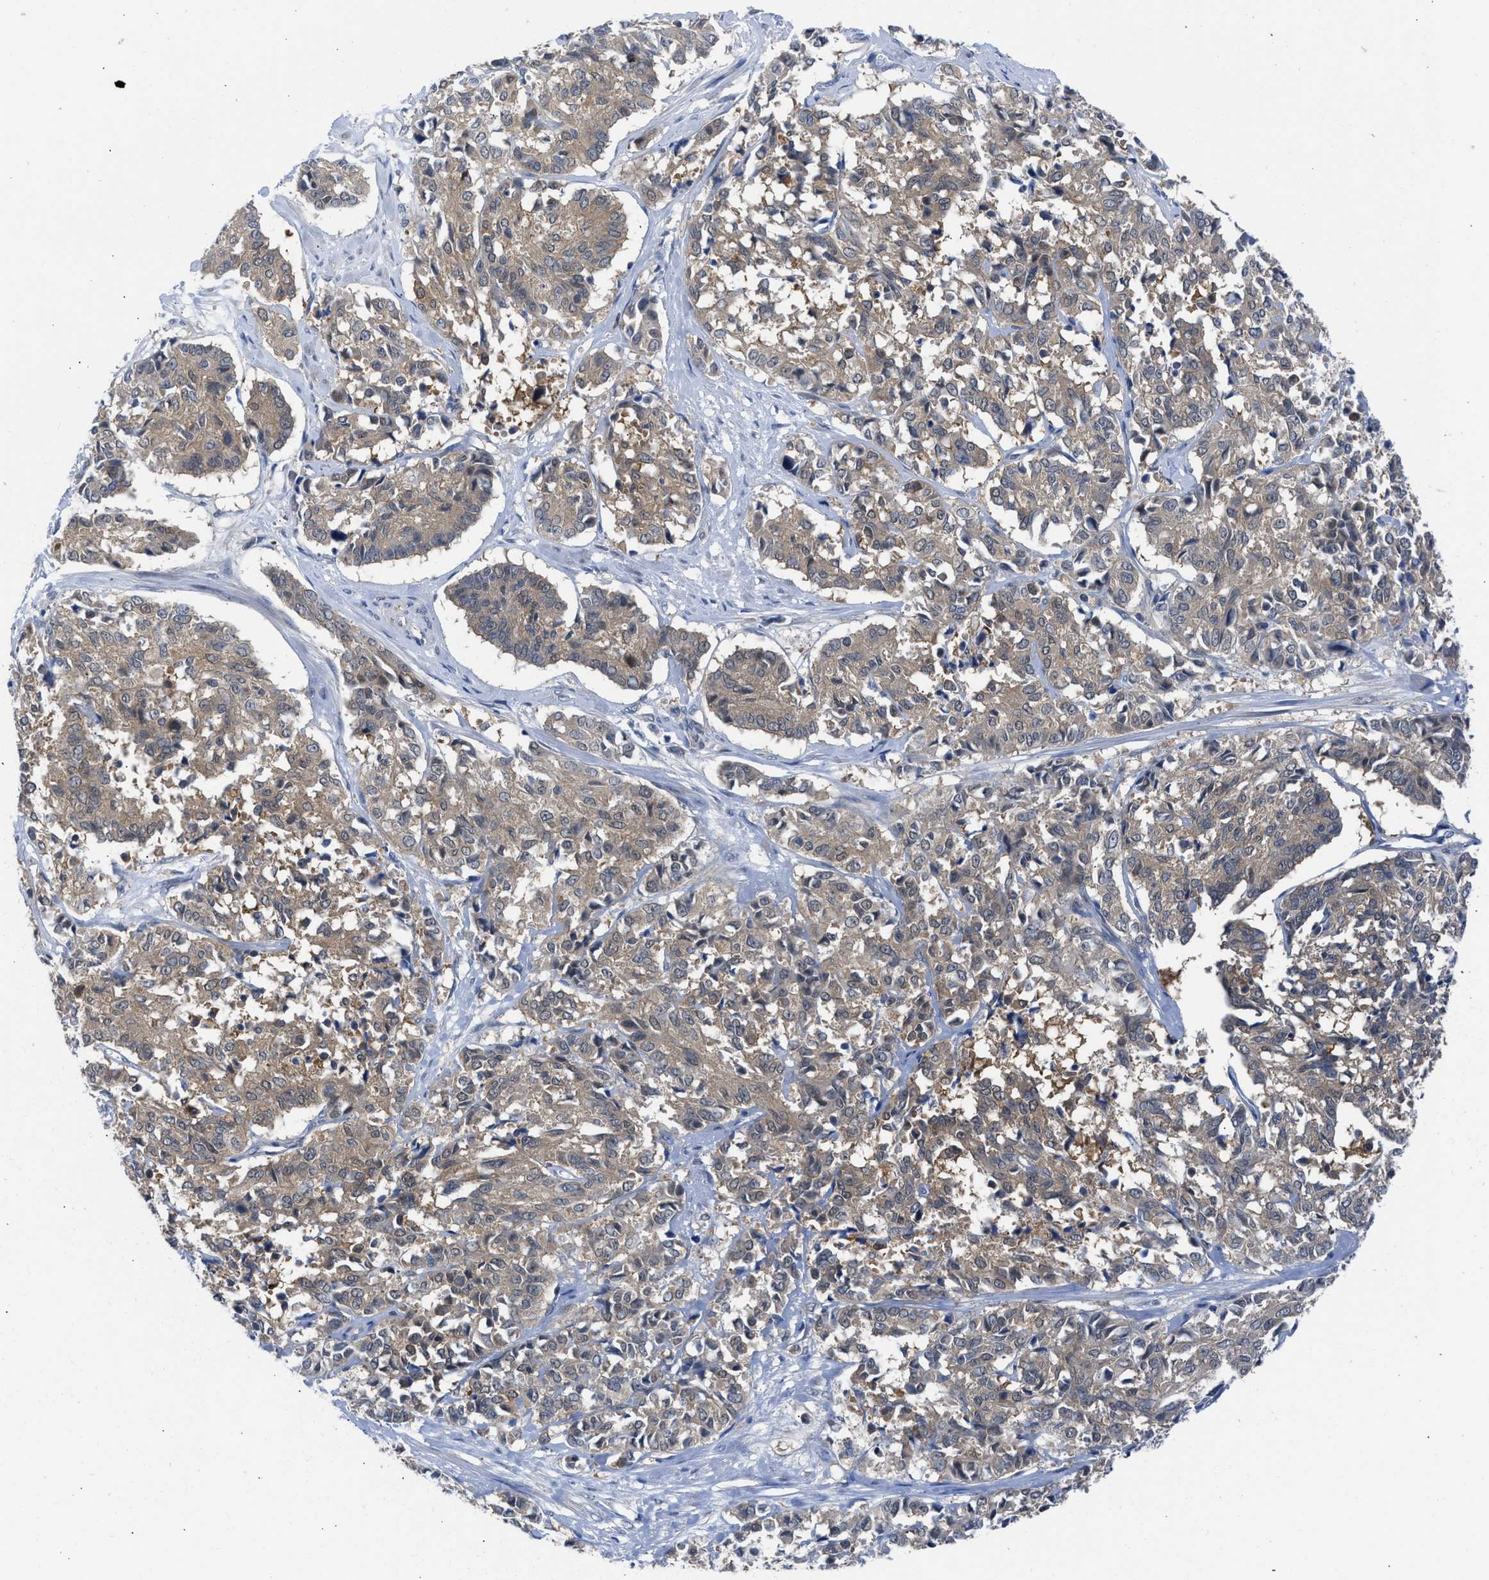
{"staining": {"intensity": "weak", "quantity": ">75%", "location": "cytoplasmic/membranous"}, "tissue": "cervical cancer", "cell_type": "Tumor cells", "image_type": "cancer", "snomed": [{"axis": "morphology", "description": "Squamous cell carcinoma, NOS"}, {"axis": "topography", "description": "Cervix"}], "caption": "The photomicrograph shows immunohistochemical staining of cervical squamous cell carcinoma. There is weak cytoplasmic/membranous positivity is appreciated in about >75% of tumor cells.", "gene": "CBR1", "patient": {"sex": "female", "age": 35}}